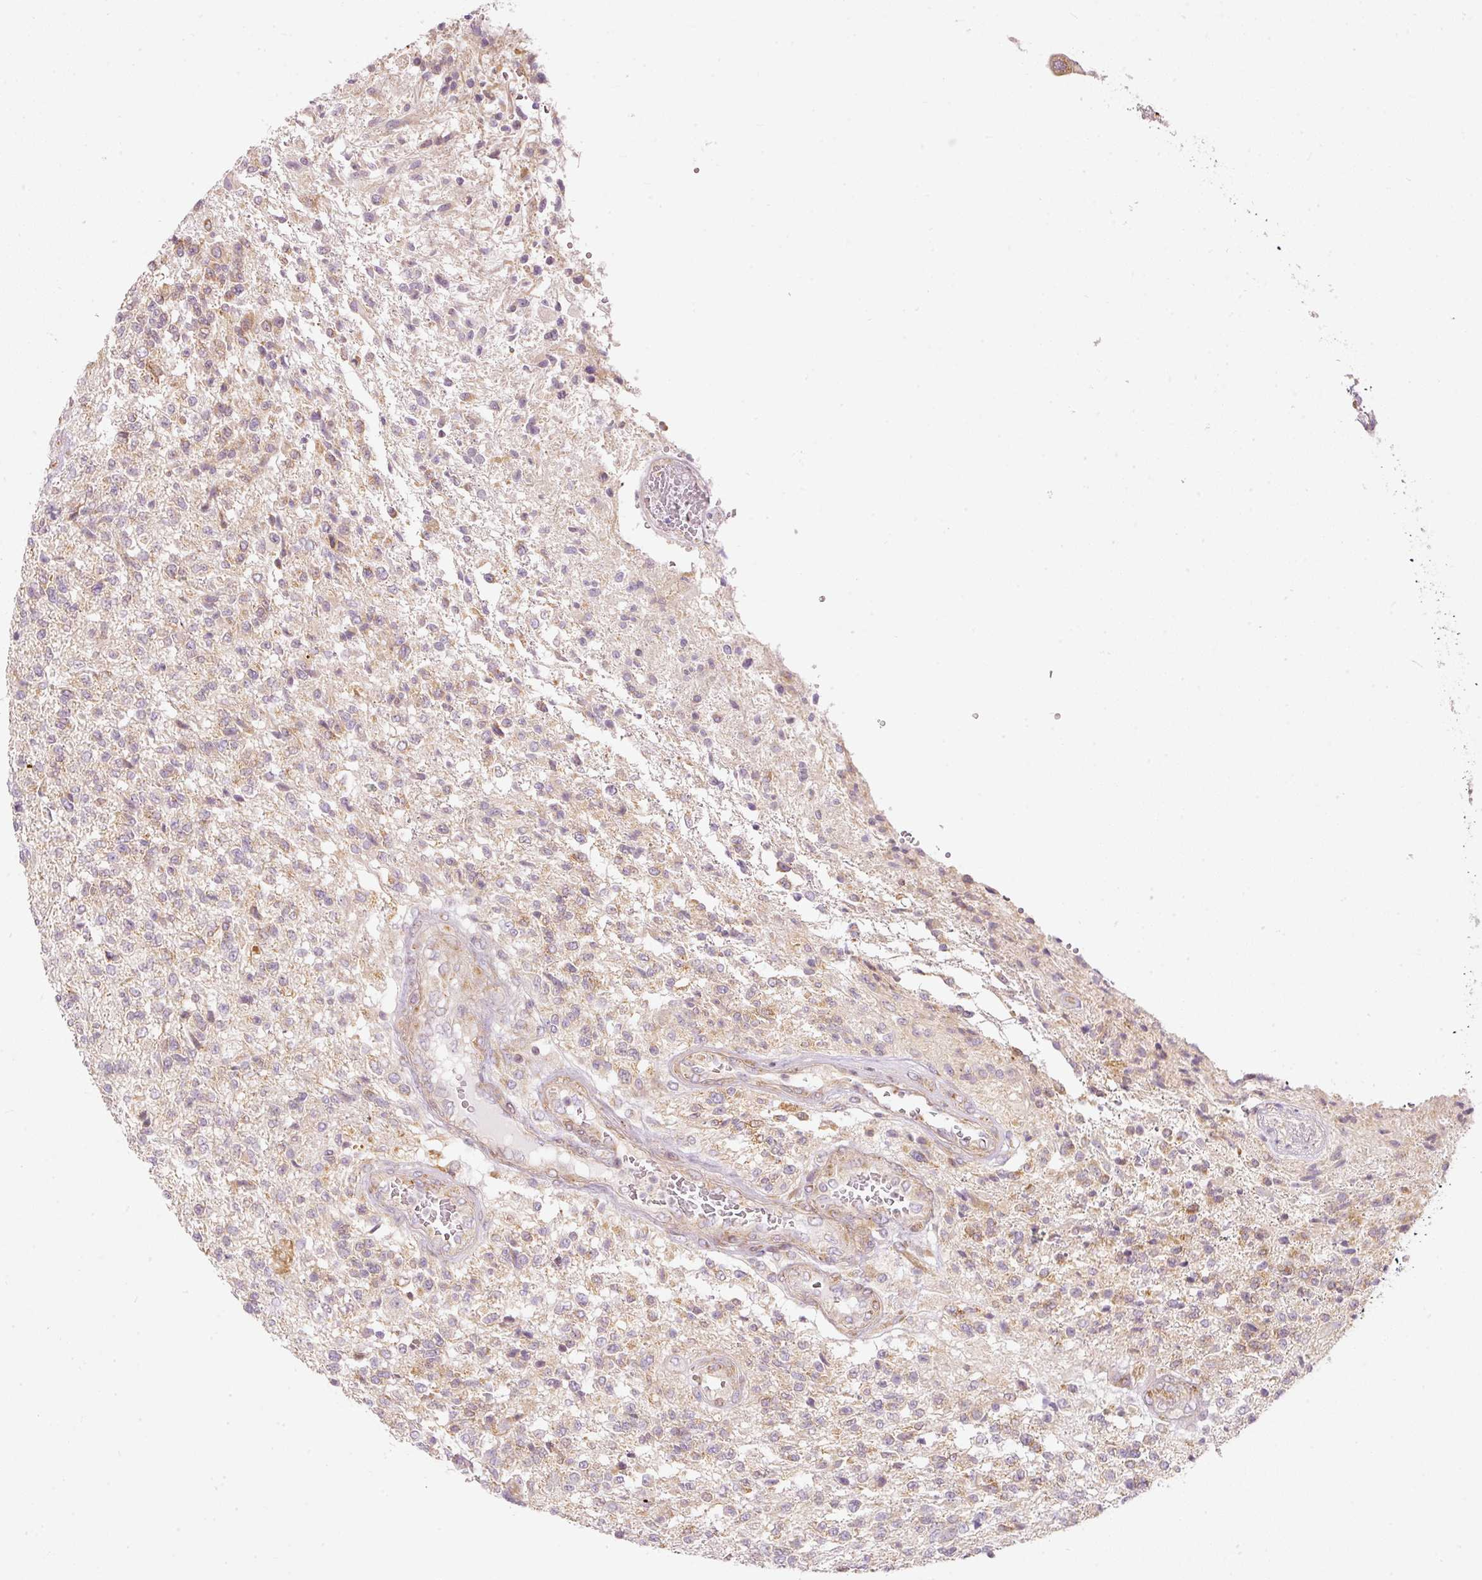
{"staining": {"intensity": "weak", "quantity": "25%-75%", "location": "cytoplasmic/membranous"}, "tissue": "glioma", "cell_type": "Tumor cells", "image_type": "cancer", "snomed": [{"axis": "morphology", "description": "Glioma, malignant, High grade"}, {"axis": "topography", "description": "Brain"}], "caption": "Immunohistochemistry staining of glioma, which displays low levels of weak cytoplasmic/membranous positivity in about 25%-75% of tumor cells indicating weak cytoplasmic/membranous protein staining. The staining was performed using DAB (3,3'-diaminobenzidine) (brown) for protein detection and nuclei were counterstained in hematoxylin (blue).", "gene": "SNAPC5", "patient": {"sex": "male", "age": 56}}